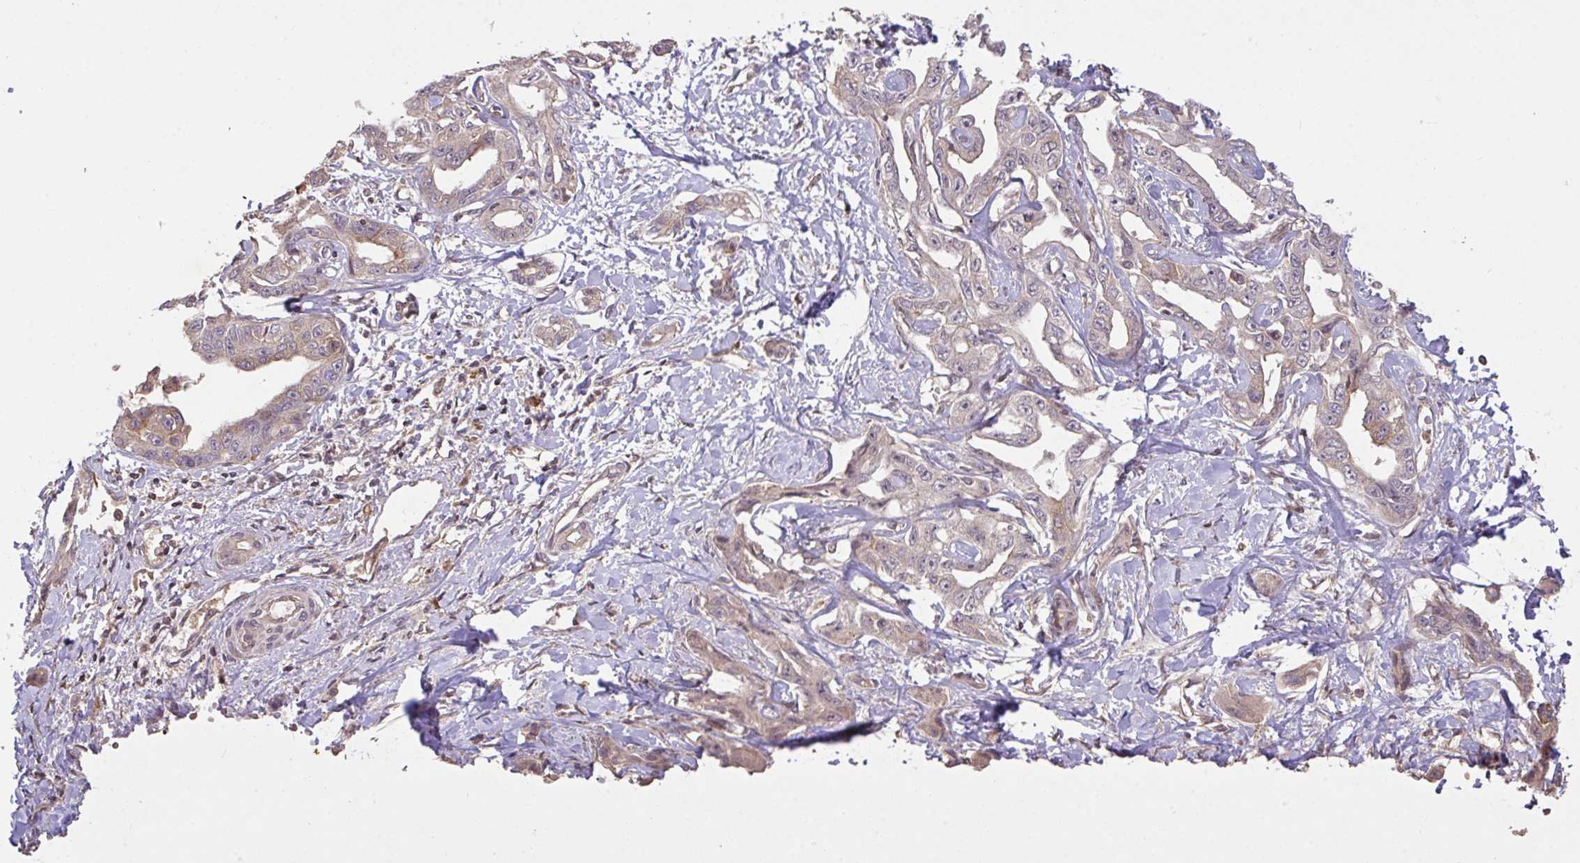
{"staining": {"intensity": "weak", "quantity": "25%-75%", "location": "cytoplasmic/membranous"}, "tissue": "liver cancer", "cell_type": "Tumor cells", "image_type": "cancer", "snomed": [{"axis": "morphology", "description": "Cholangiocarcinoma"}, {"axis": "topography", "description": "Liver"}], "caption": "Tumor cells demonstrate weak cytoplasmic/membranous staining in about 25%-75% of cells in liver cancer (cholangiocarcinoma). The staining was performed using DAB (3,3'-diaminobenzidine) to visualize the protein expression in brown, while the nuclei were stained in blue with hematoxylin (Magnification: 20x).", "gene": "FCER1A", "patient": {"sex": "male", "age": 59}}